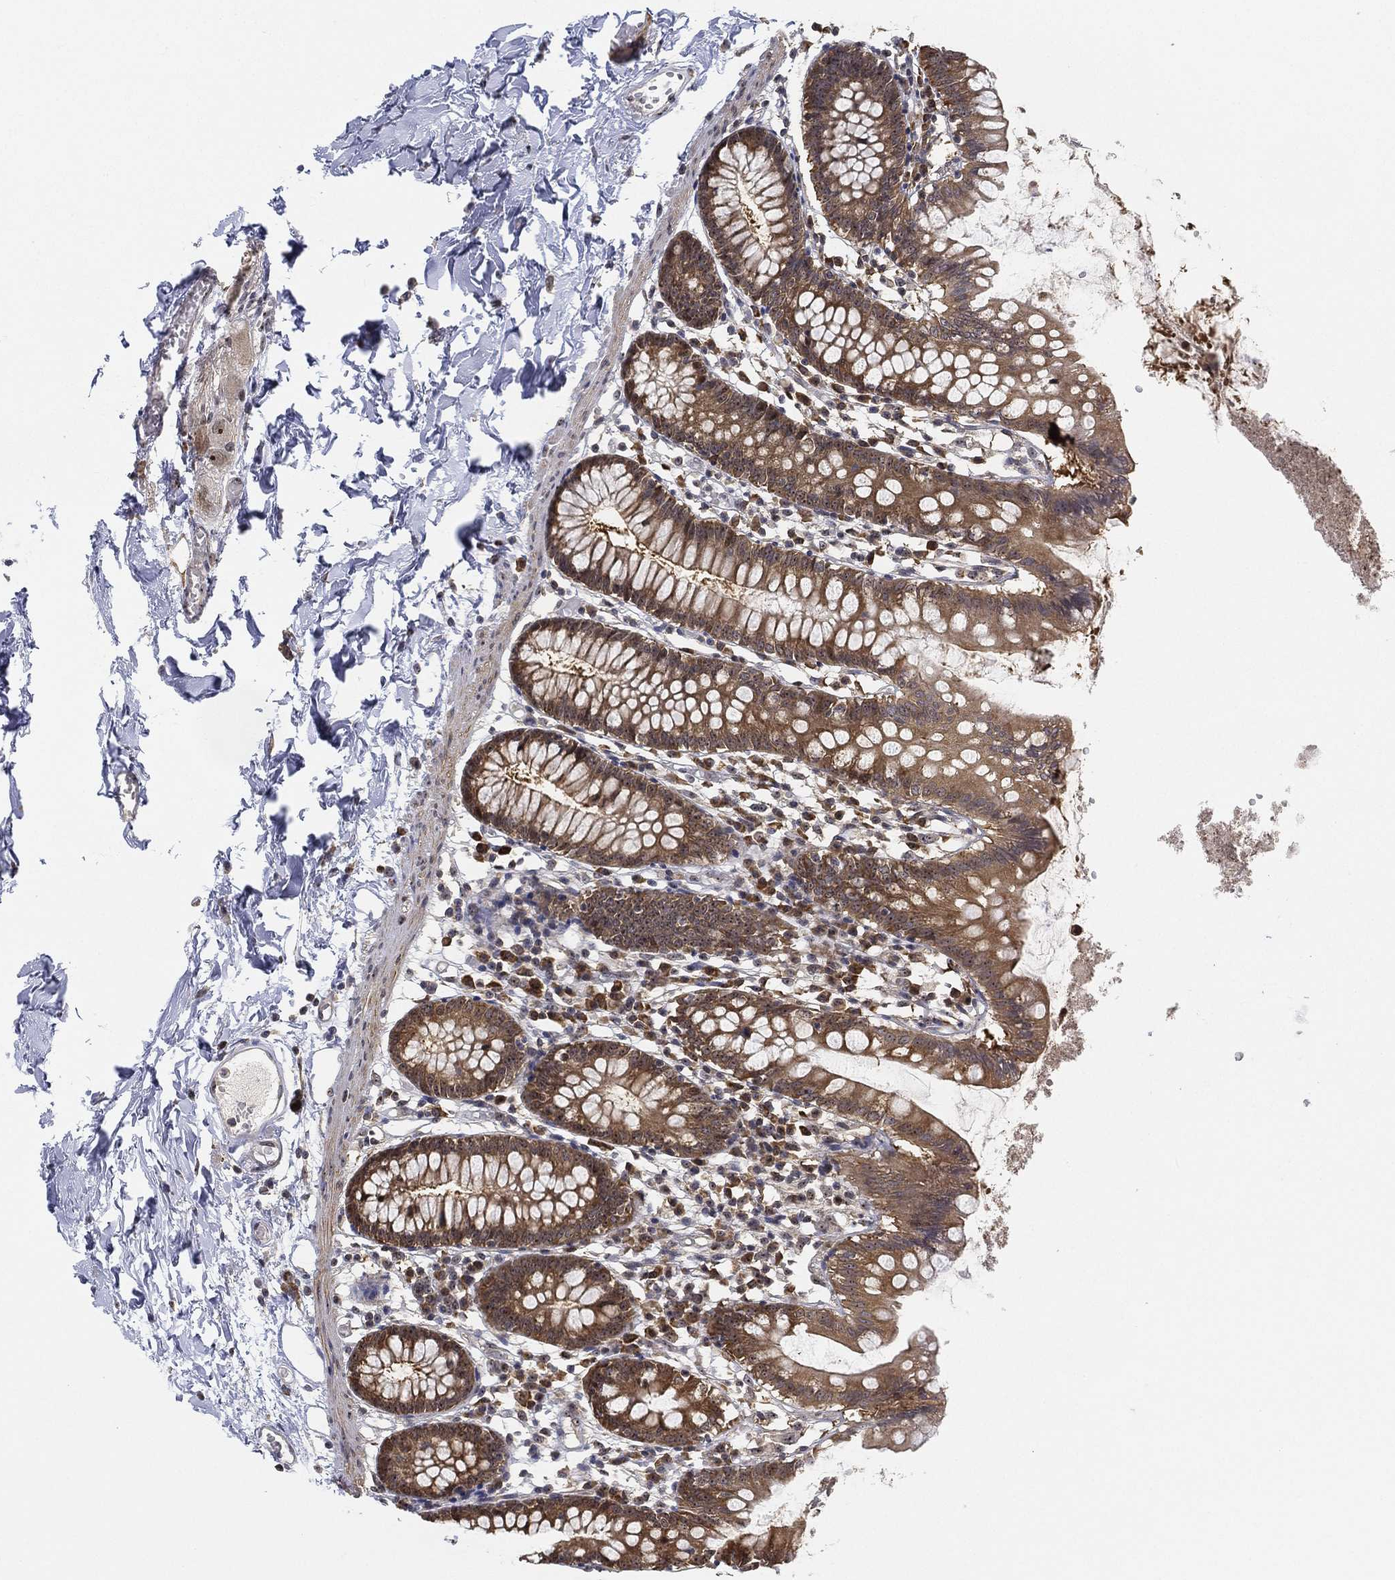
{"staining": {"intensity": "strong", "quantity": "25%-75%", "location": "cytoplasmic/membranous"}, "tissue": "small intestine", "cell_type": "Glandular cells", "image_type": "normal", "snomed": [{"axis": "morphology", "description": "Normal tissue, NOS"}, {"axis": "topography", "description": "Small intestine"}], "caption": "Brown immunohistochemical staining in benign small intestine exhibits strong cytoplasmic/membranous staining in approximately 25%-75% of glandular cells. (brown staining indicates protein expression, while blue staining denotes nuclei).", "gene": "PPP1R16B", "patient": {"sex": "female", "age": 90}}